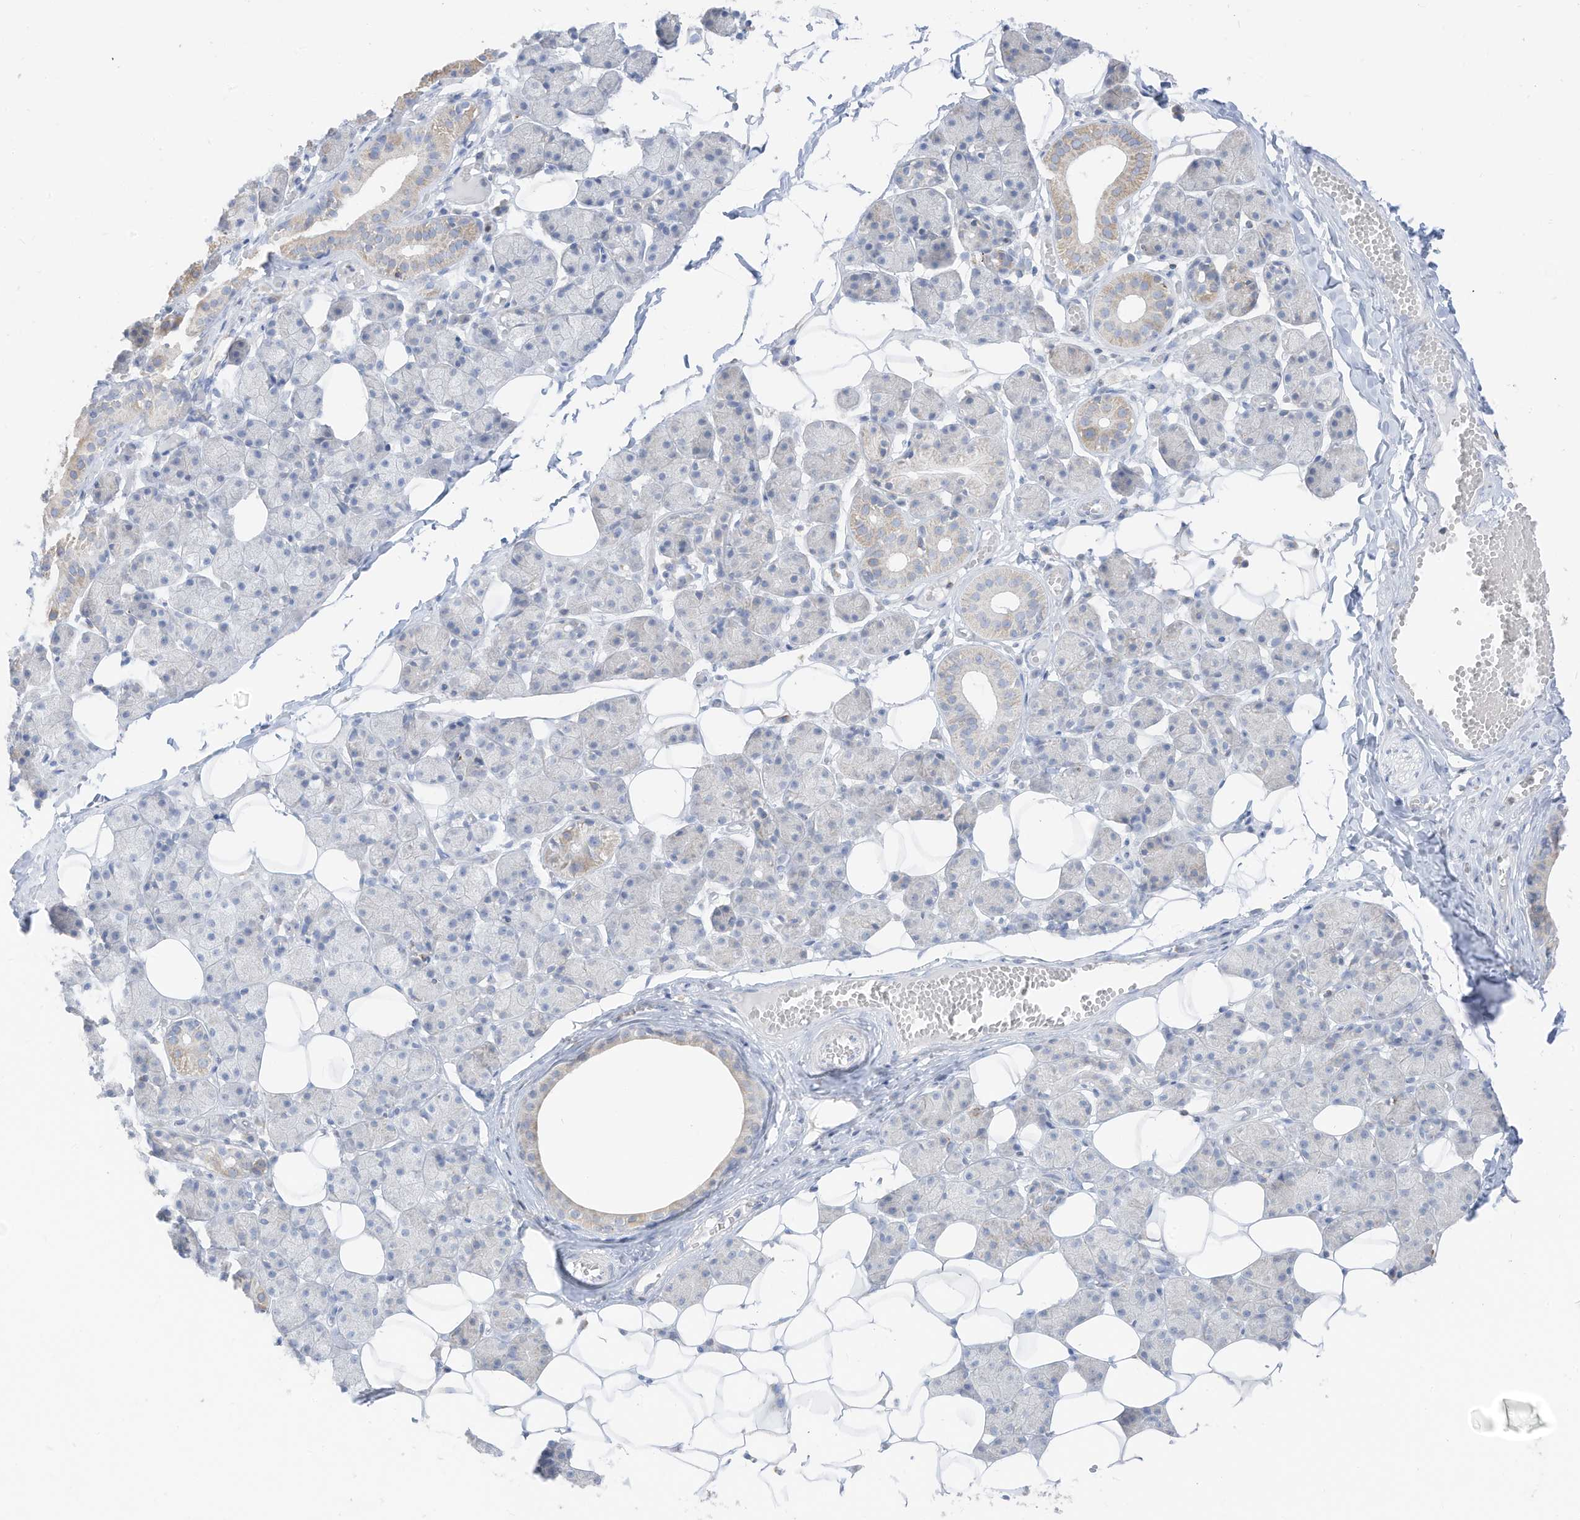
{"staining": {"intensity": "moderate", "quantity": "<25%", "location": "cytoplasmic/membranous"}, "tissue": "salivary gland", "cell_type": "Glandular cells", "image_type": "normal", "snomed": [{"axis": "morphology", "description": "Normal tissue, NOS"}, {"axis": "topography", "description": "Salivary gland"}], "caption": "Human salivary gland stained for a protein (brown) demonstrates moderate cytoplasmic/membranous positive expression in approximately <25% of glandular cells.", "gene": "ETHE1", "patient": {"sex": "female", "age": 33}}